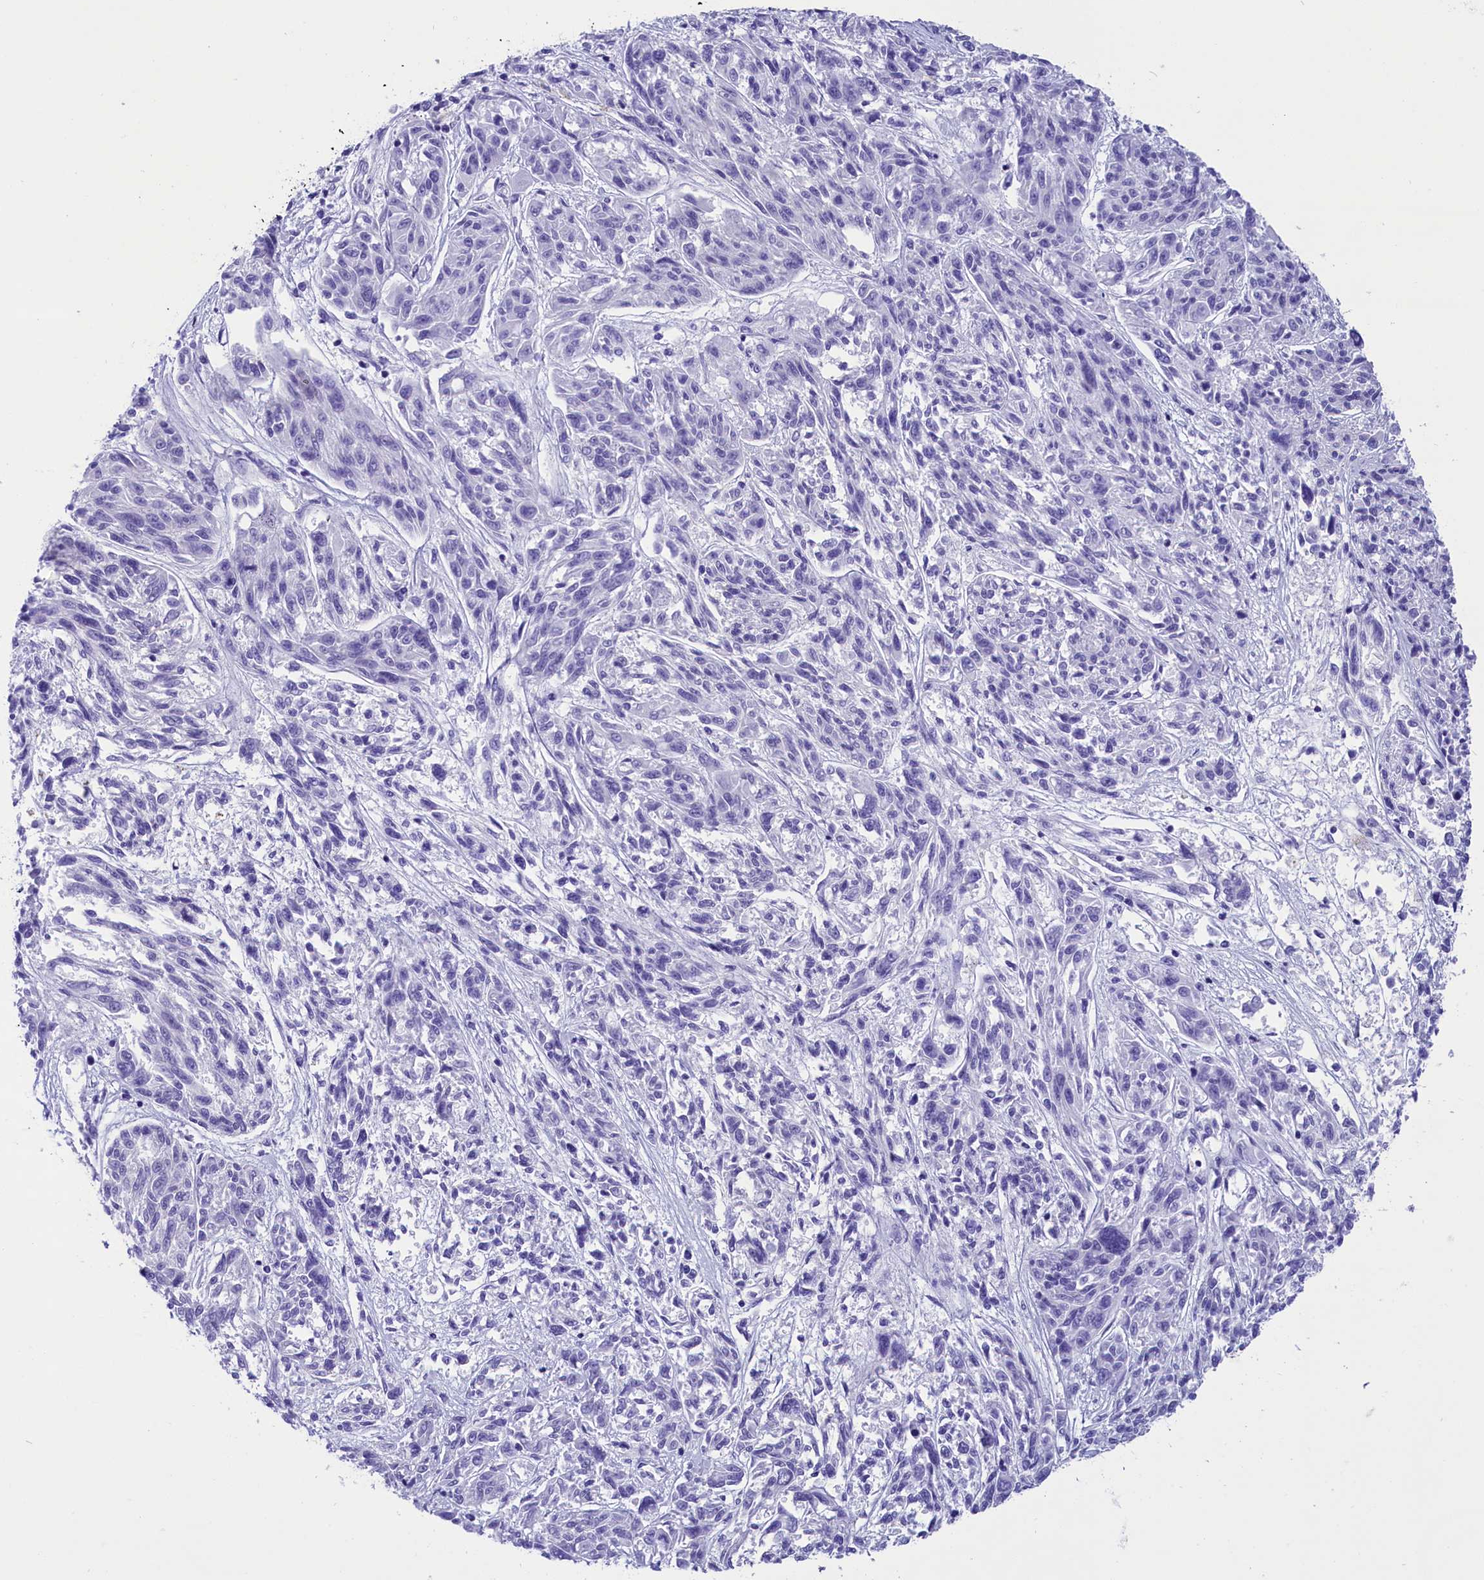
{"staining": {"intensity": "negative", "quantity": "none", "location": "none"}, "tissue": "melanoma", "cell_type": "Tumor cells", "image_type": "cancer", "snomed": [{"axis": "morphology", "description": "Malignant melanoma, NOS"}, {"axis": "topography", "description": "Skin"}], "caption": "Tumor cells are negative for protein expression in human malignant melanoma.", "gene": "ABAT", "patient": {"sex": "male", "age": 53}}